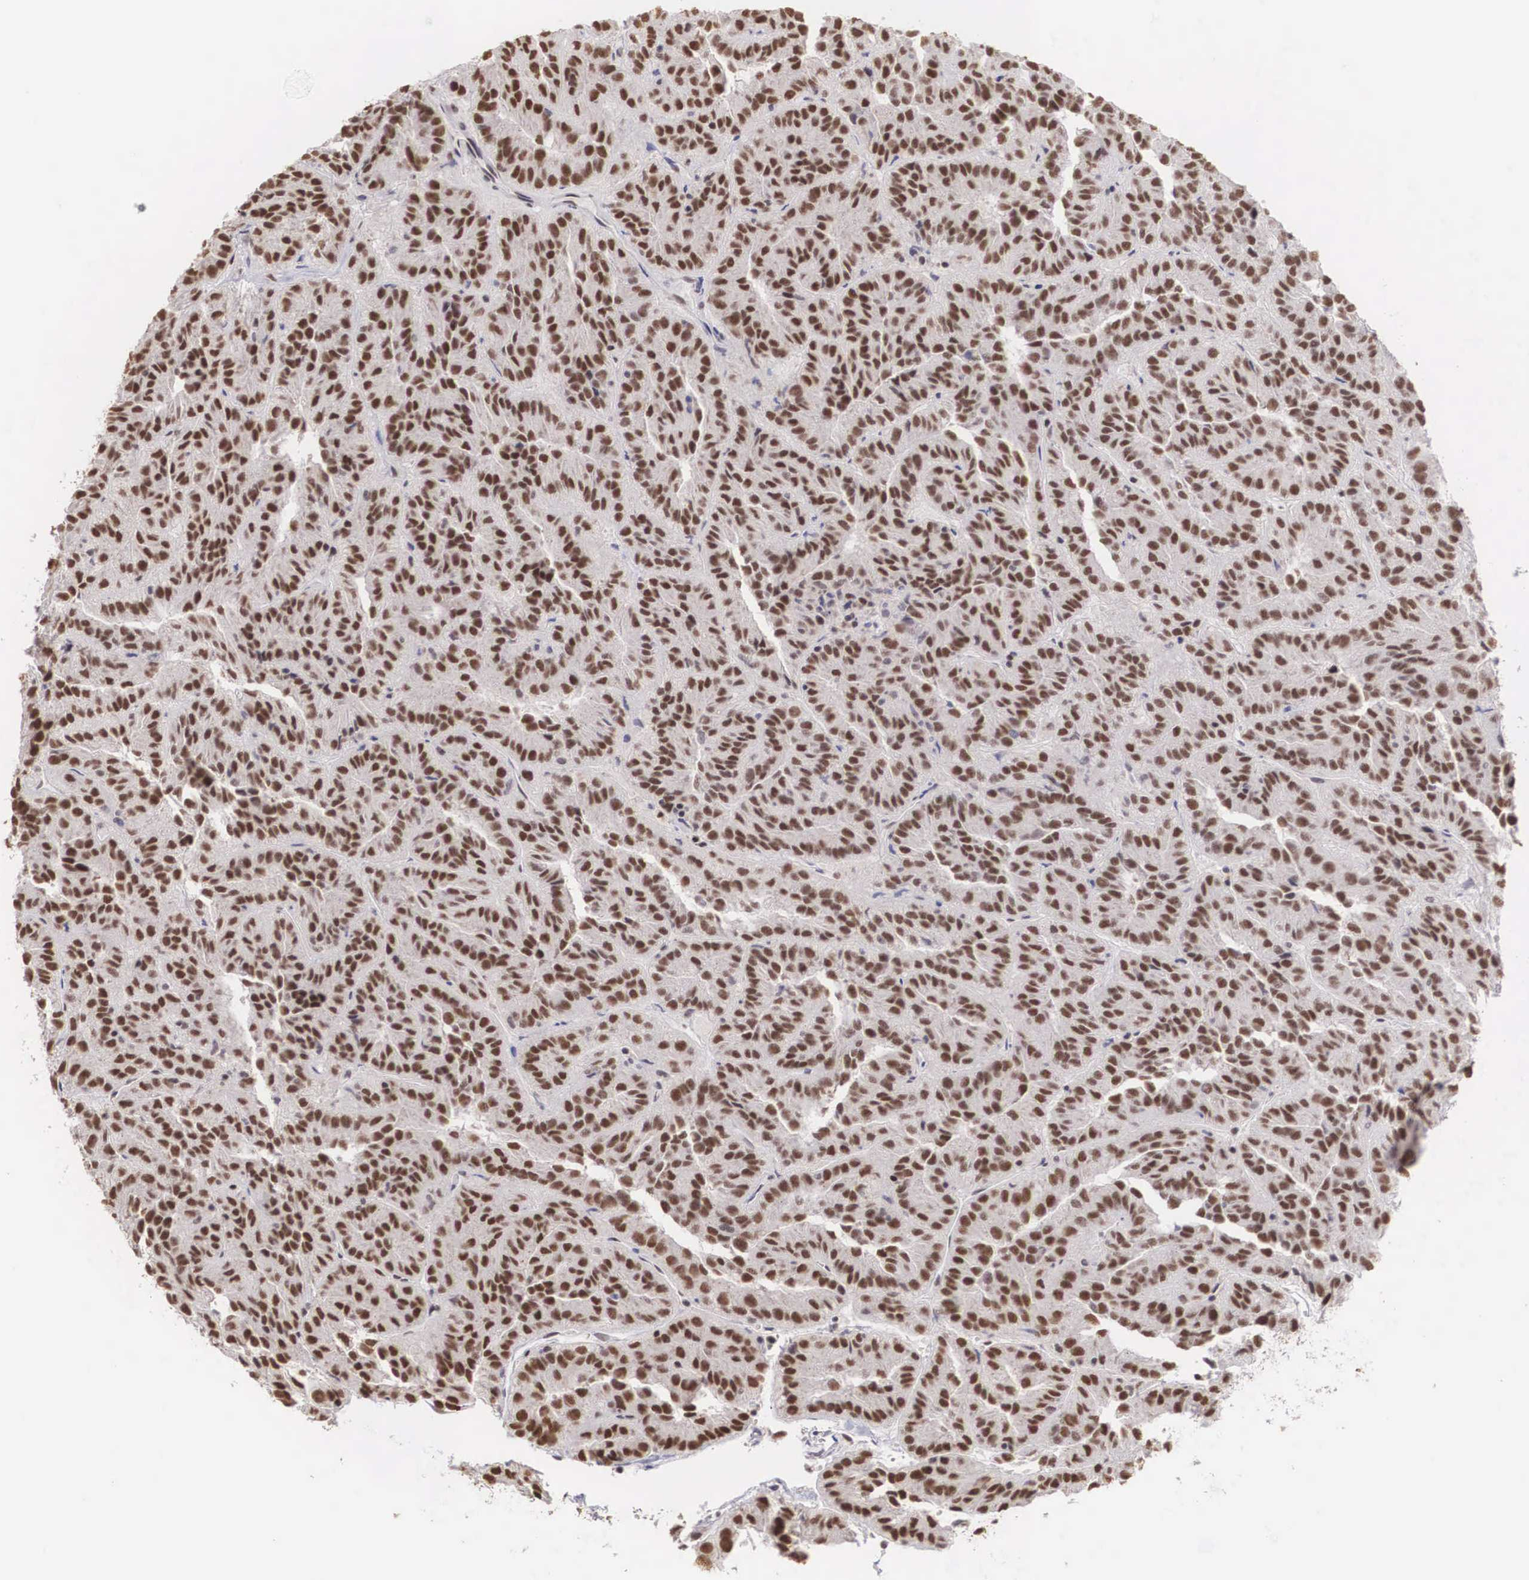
{"staining": {"intensity": "strong", "quantity": ">75%", "location": "nuclear"}, "tissue": "renal cancer", "cell_type": "Tumor cells", "image_type": "cancer", "snomed": [{"axis": "morphology", "description": "Adenocarcinoma, NOS"}, {"axis": "topography", "description": "Kidney"}], "caption": "This is a photomicrograph of immunohistochemistry (IHC) staining of adenocarcinoma (renal), which shows strong expression in the nuclear of tumor cells.", "gene": "HTATSF1", "patient": {"sex": "male", "age": 46}}